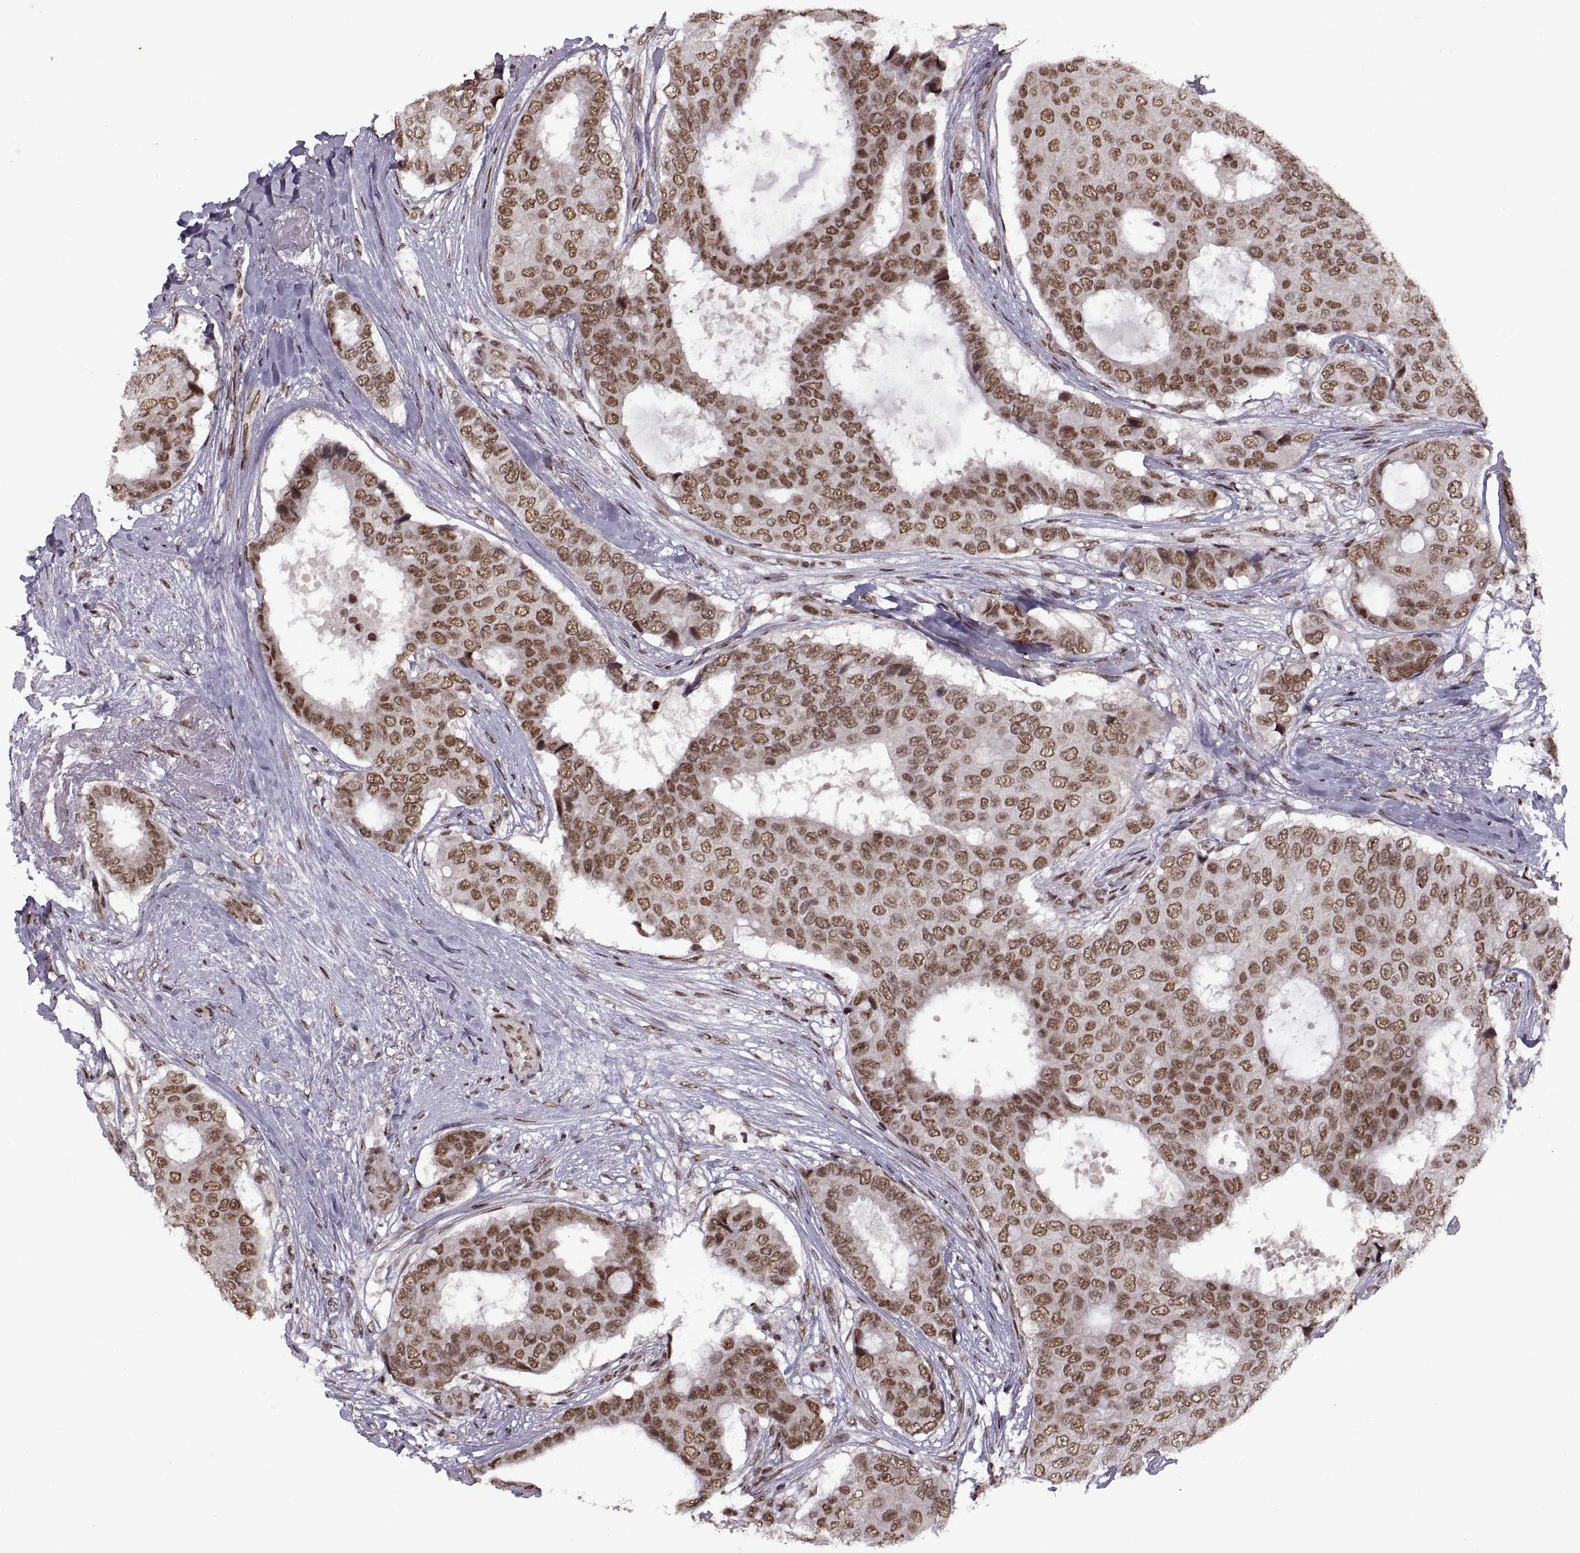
{"staining": {"intensity": "moderate", "quantity": ">75%", "location": "nuclear"}, "tissue": "breast cancer", "cell_type": "Tumor cells", "image_type": "cancer", "snomed": [{"axis": "morphology", "description": "Duct carcinoma"}, {"axis": "topography", "description": "Breast"}], "caption": "Protein staining reveals moderate nuclear staining in approximately >75% of tumor cells in infiltrating ductal carcinoma (breast). (Stains: DAB (3,3'-diaminobenzidine) in brown, nuclei in blue, Microscopy: brightfield microscopy at high magnification).", "gene": "MT1E", "patient": {"sex": "female", "age": 75}}